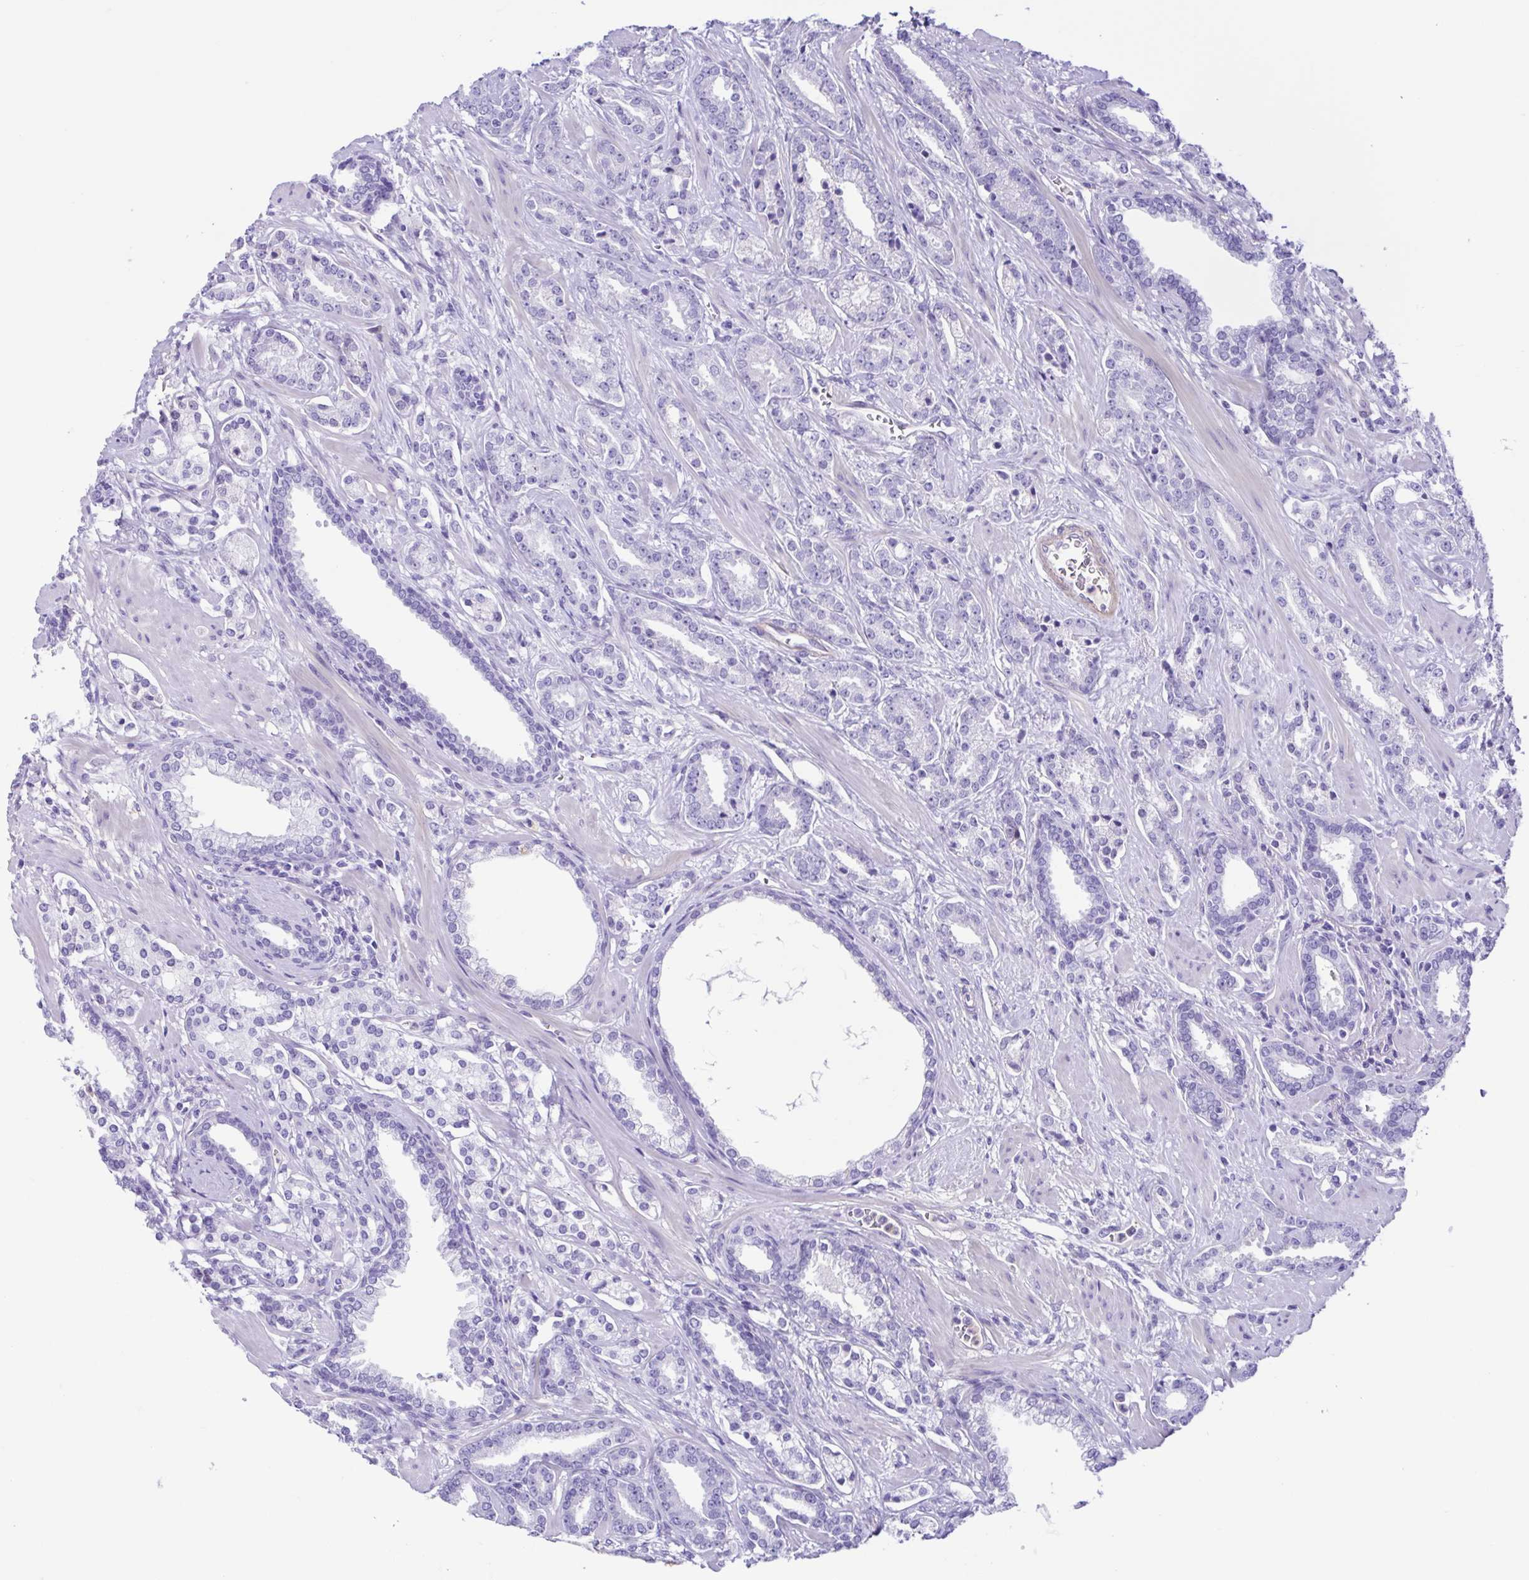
{"staining": {"intensity": "negative", "quantity": "none", "location": "none"}, "tissue": "prostate cancer", "cell_type": "Tumor cells", "image_type": "cancer", "snomed": [{"axis": "morphology", "description": "Adenocarcinoma, High grade"}, {"axis": "topography", "description": "Prostate"}], "caption": "Prostate cancer stained for a protein using IHC displays no staining tumor cells.", "gene": "CYP11B1", "patient": {"sex": "male", "age": 60}}